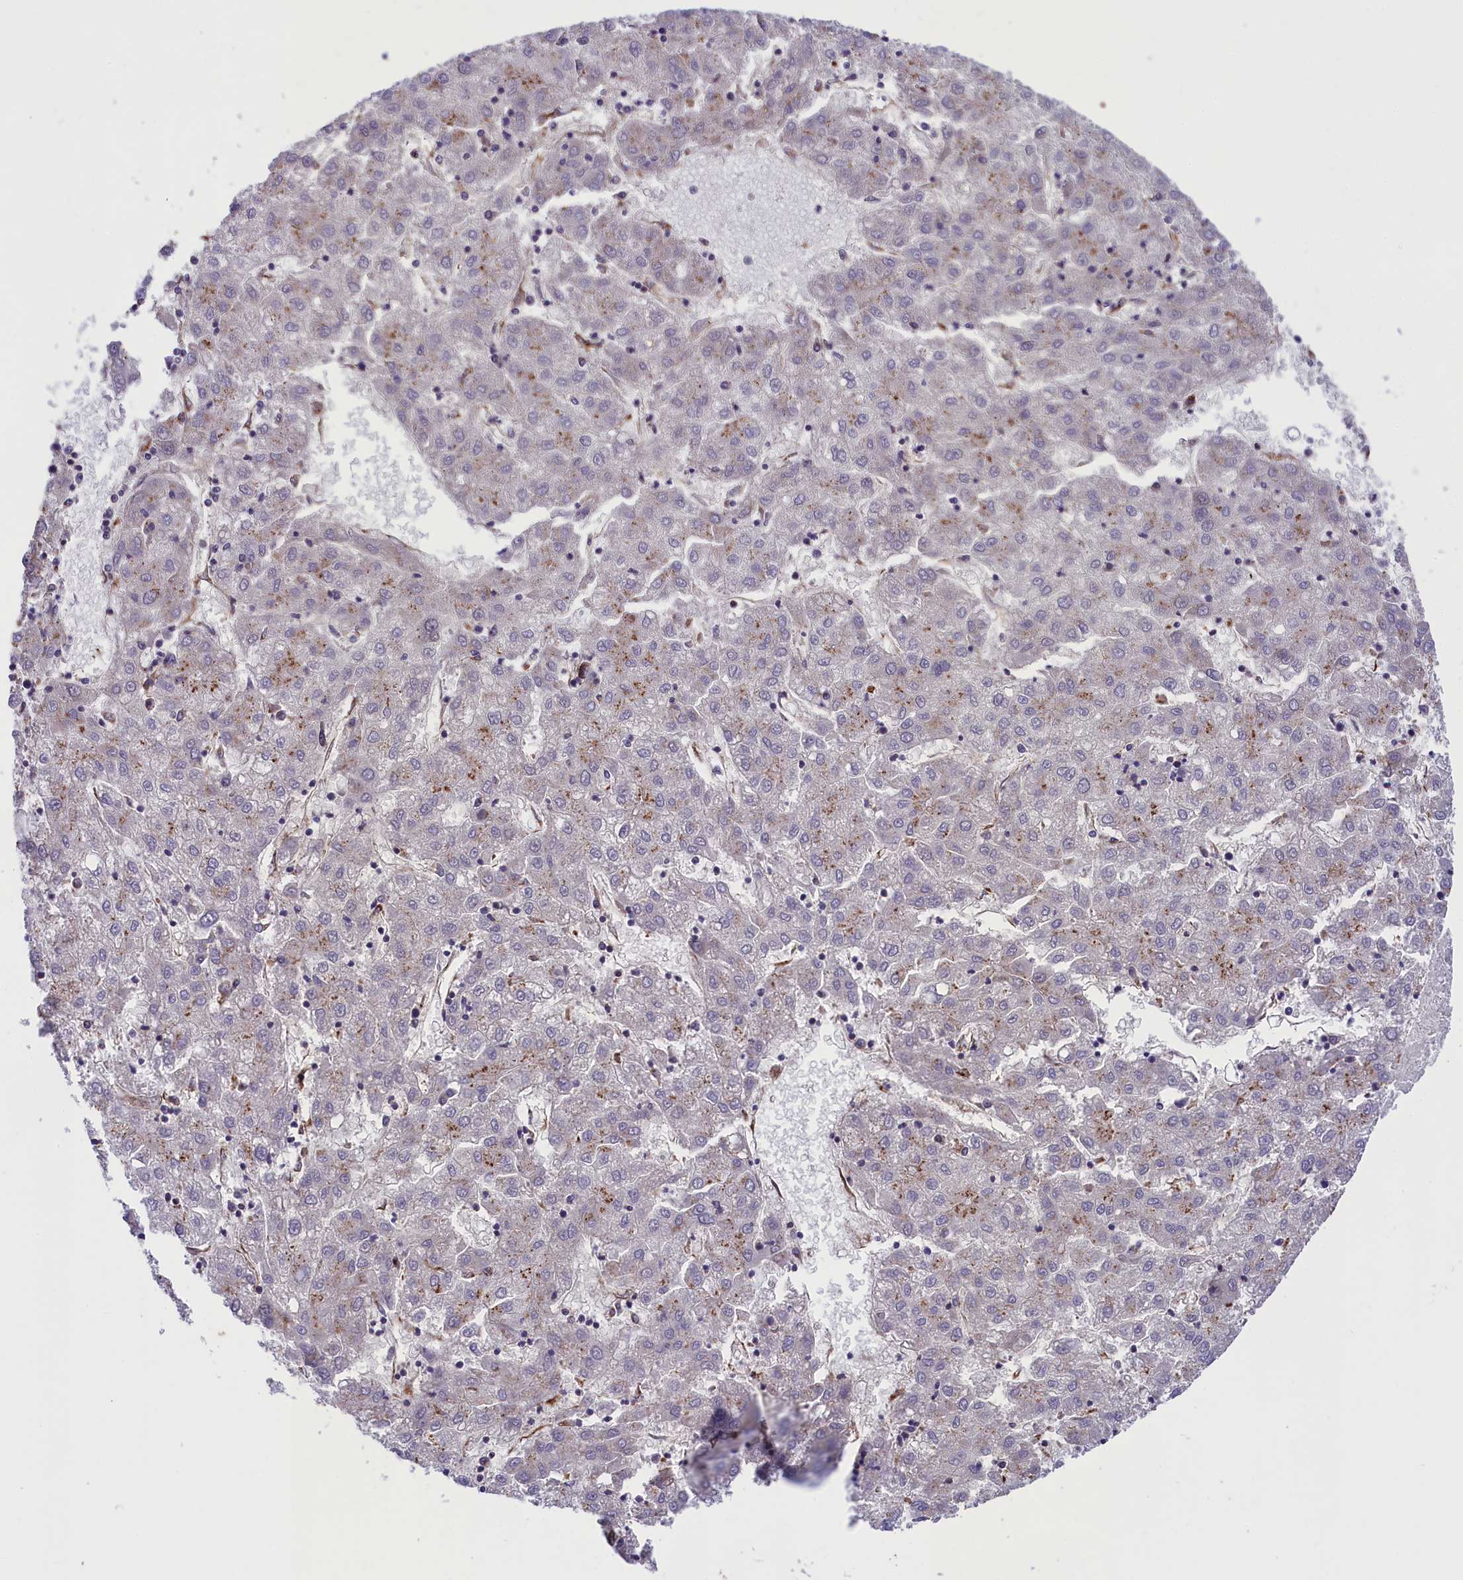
{"staining": {"intensity": "negative", "quantity": "none", "location": "none"}, "tissue": "liver cancer", "cell_type": "Tumor cells", "image_type": "cancer", "snomed": [{"axis": "morphology", "description": "Carcinoma, Hepatocellular, NOS"}, {"axis": "topography", "description": "Liver"}], "caption": "The image displays no significant staining in tumor cells of liver cancer. (DAB (3,3'-diaminobenzidine) immunohistochemistry, high magnification).", "gene": "MAN2B1", "patient": {"sex": "male", "age": 72}}